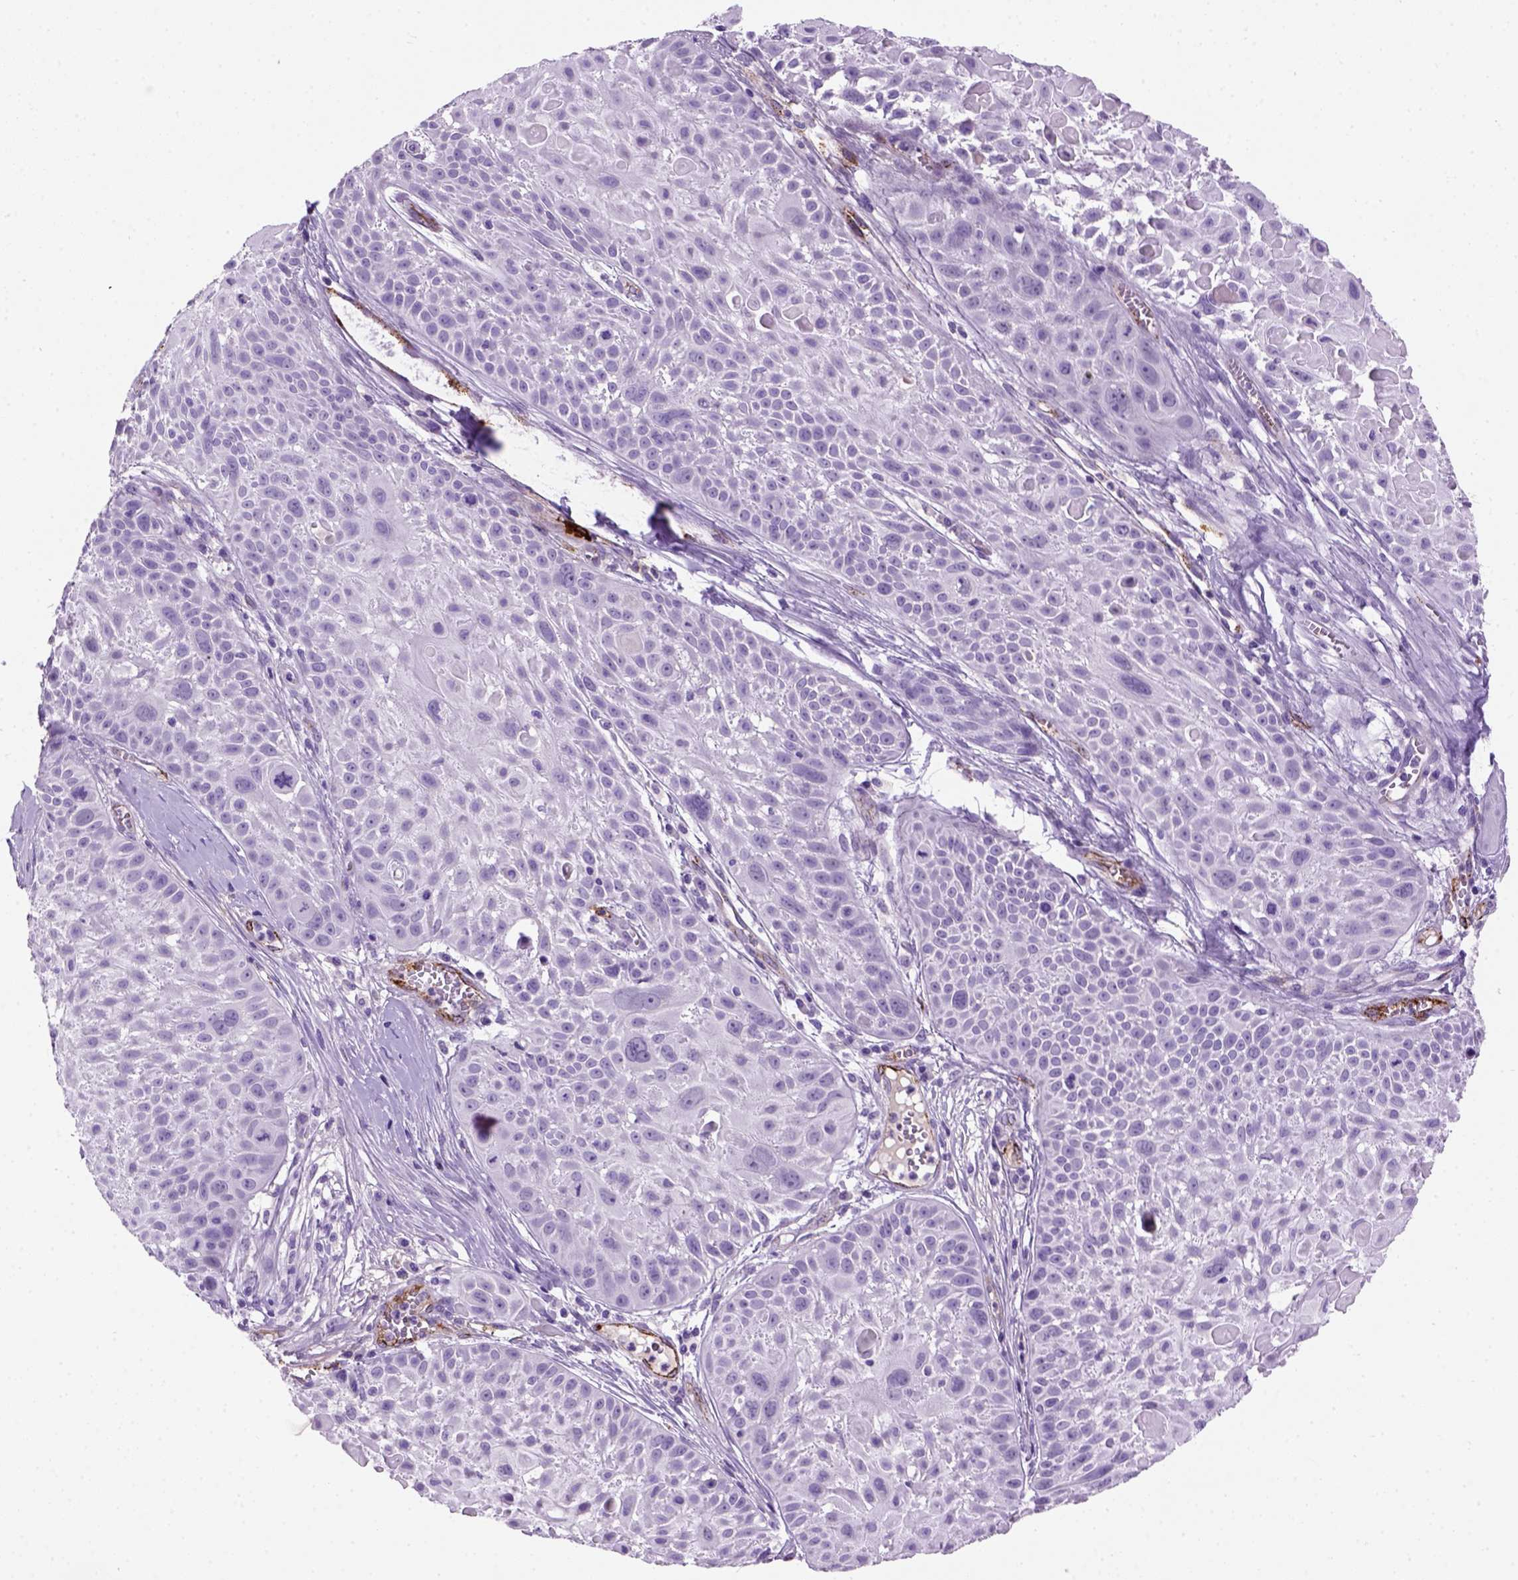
{"staining": {"intensity": "negative", "quantity": "none", "location": "none"}, "tissue": "skin cancer", "cell_type": "Tumor cells", "image_type": "cancer", "snomed": [{"axis": "morphology", "description": "Squamous cell carcinoma, NOS"}, {"axis": "topography", "description": "Skin"}, {"axis": "topography", "description": "Anal"}], "caption": "DAB (3,3'-diaminobenzidine) immunohistochemical staining of human skin cancer demonstrates no significant expression in tumor cells.", "gene": "VWF", "patient": {"sex": "female", "age": 75}}